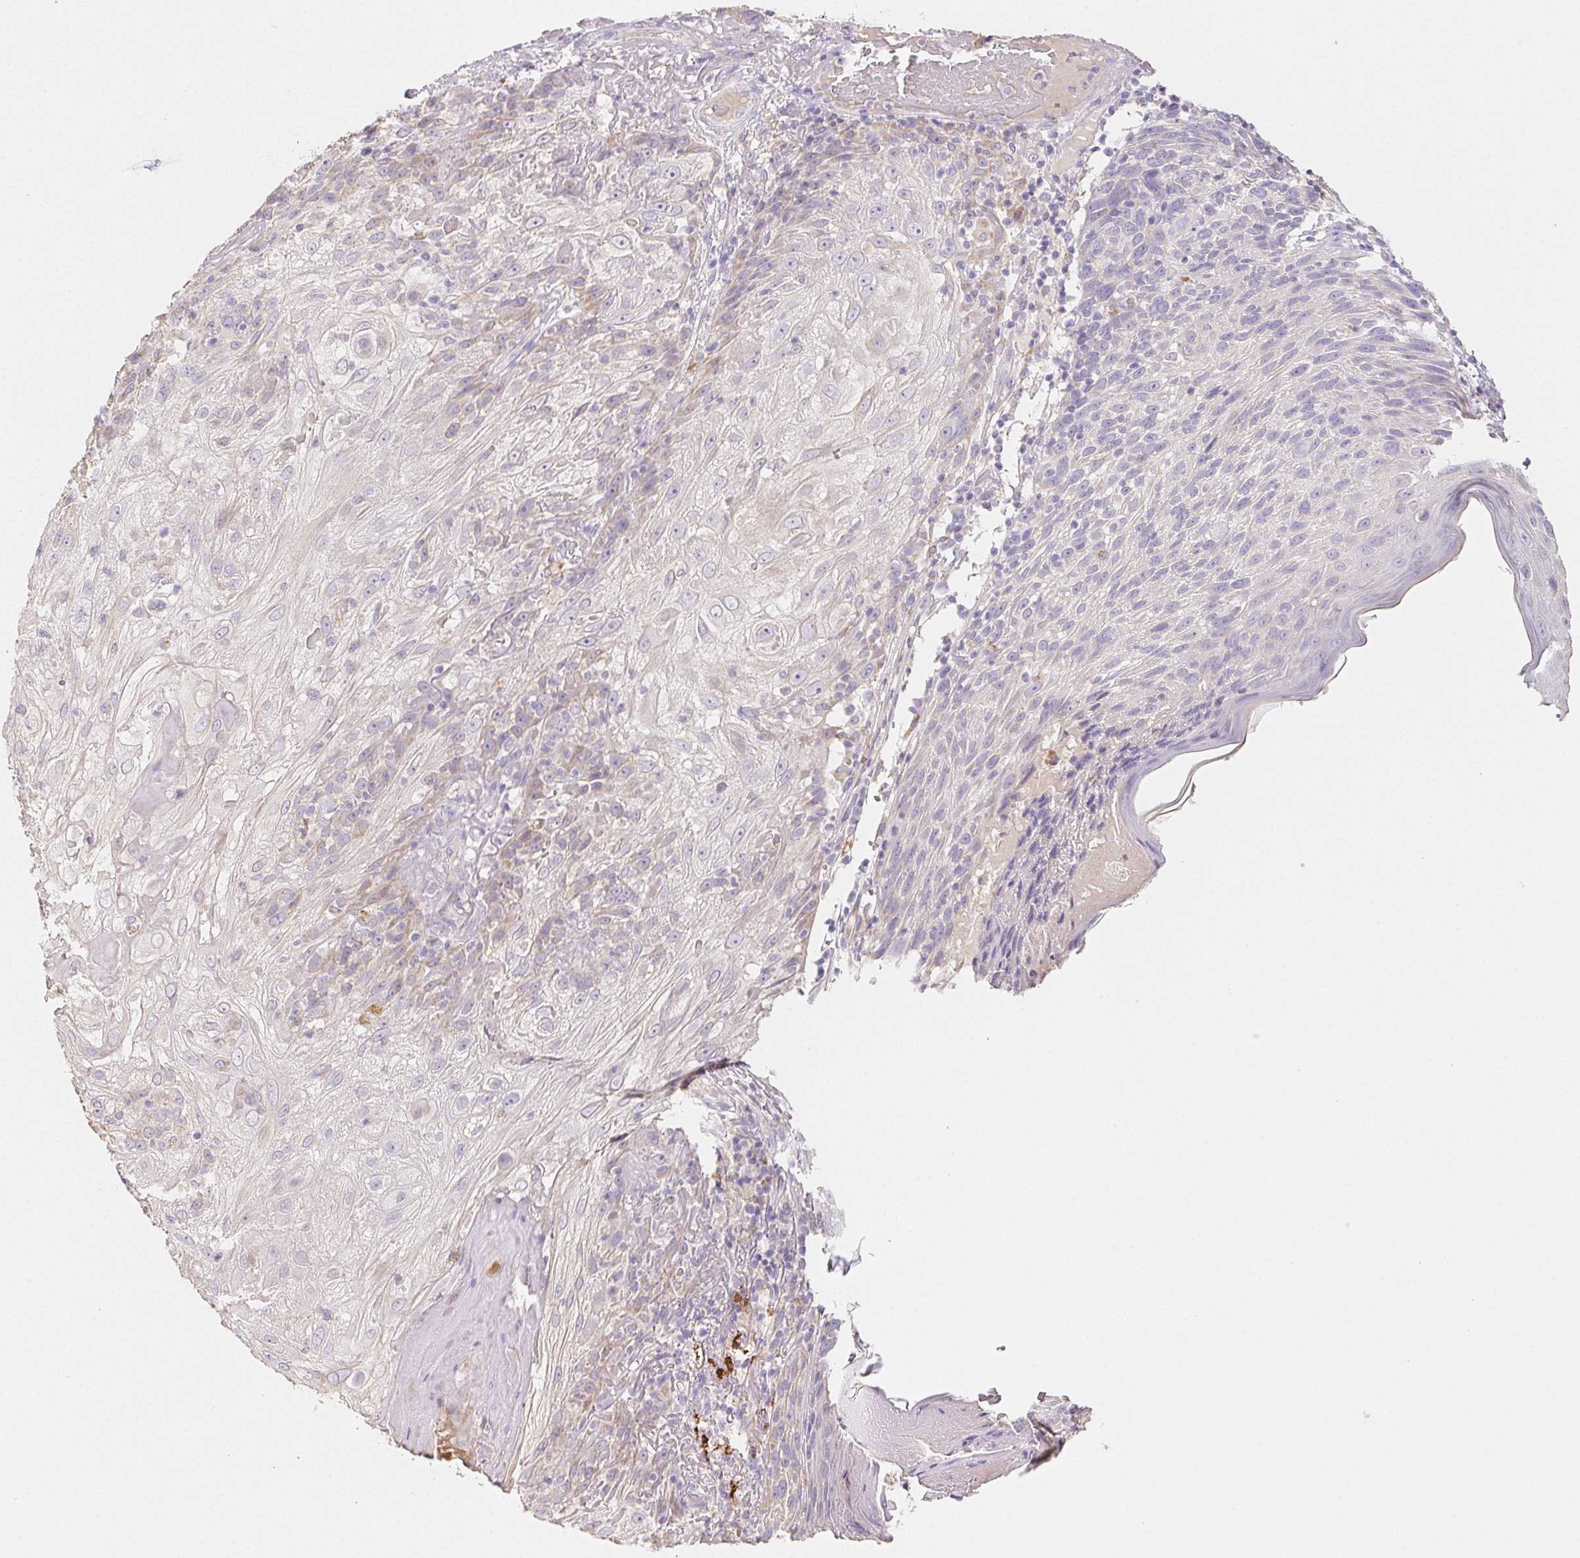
{"staining": {"intensity": "negative", "quantity": "none", "location": "none"}, "tissue": "skin cancer", "cell_type": "Tumor cells", "image_type": "cancer", "snomed": [{"axis": "morphology", "description": "Normal tissue, NOS"}, {"axis": "morphology", "description": "Squamous cell carcinoma, NOS"}, {"axis": "topography", "description": "Skin"}], "caption": "A high-resolution photomicrograph shows immunohistochemistry (IHC) staining of skin cancer, which shows no significant expression in tumor cells. Nuclei are stained in blue.", "gene": "ACVR1B", "patient": {"sex": "female", "age": 83}}